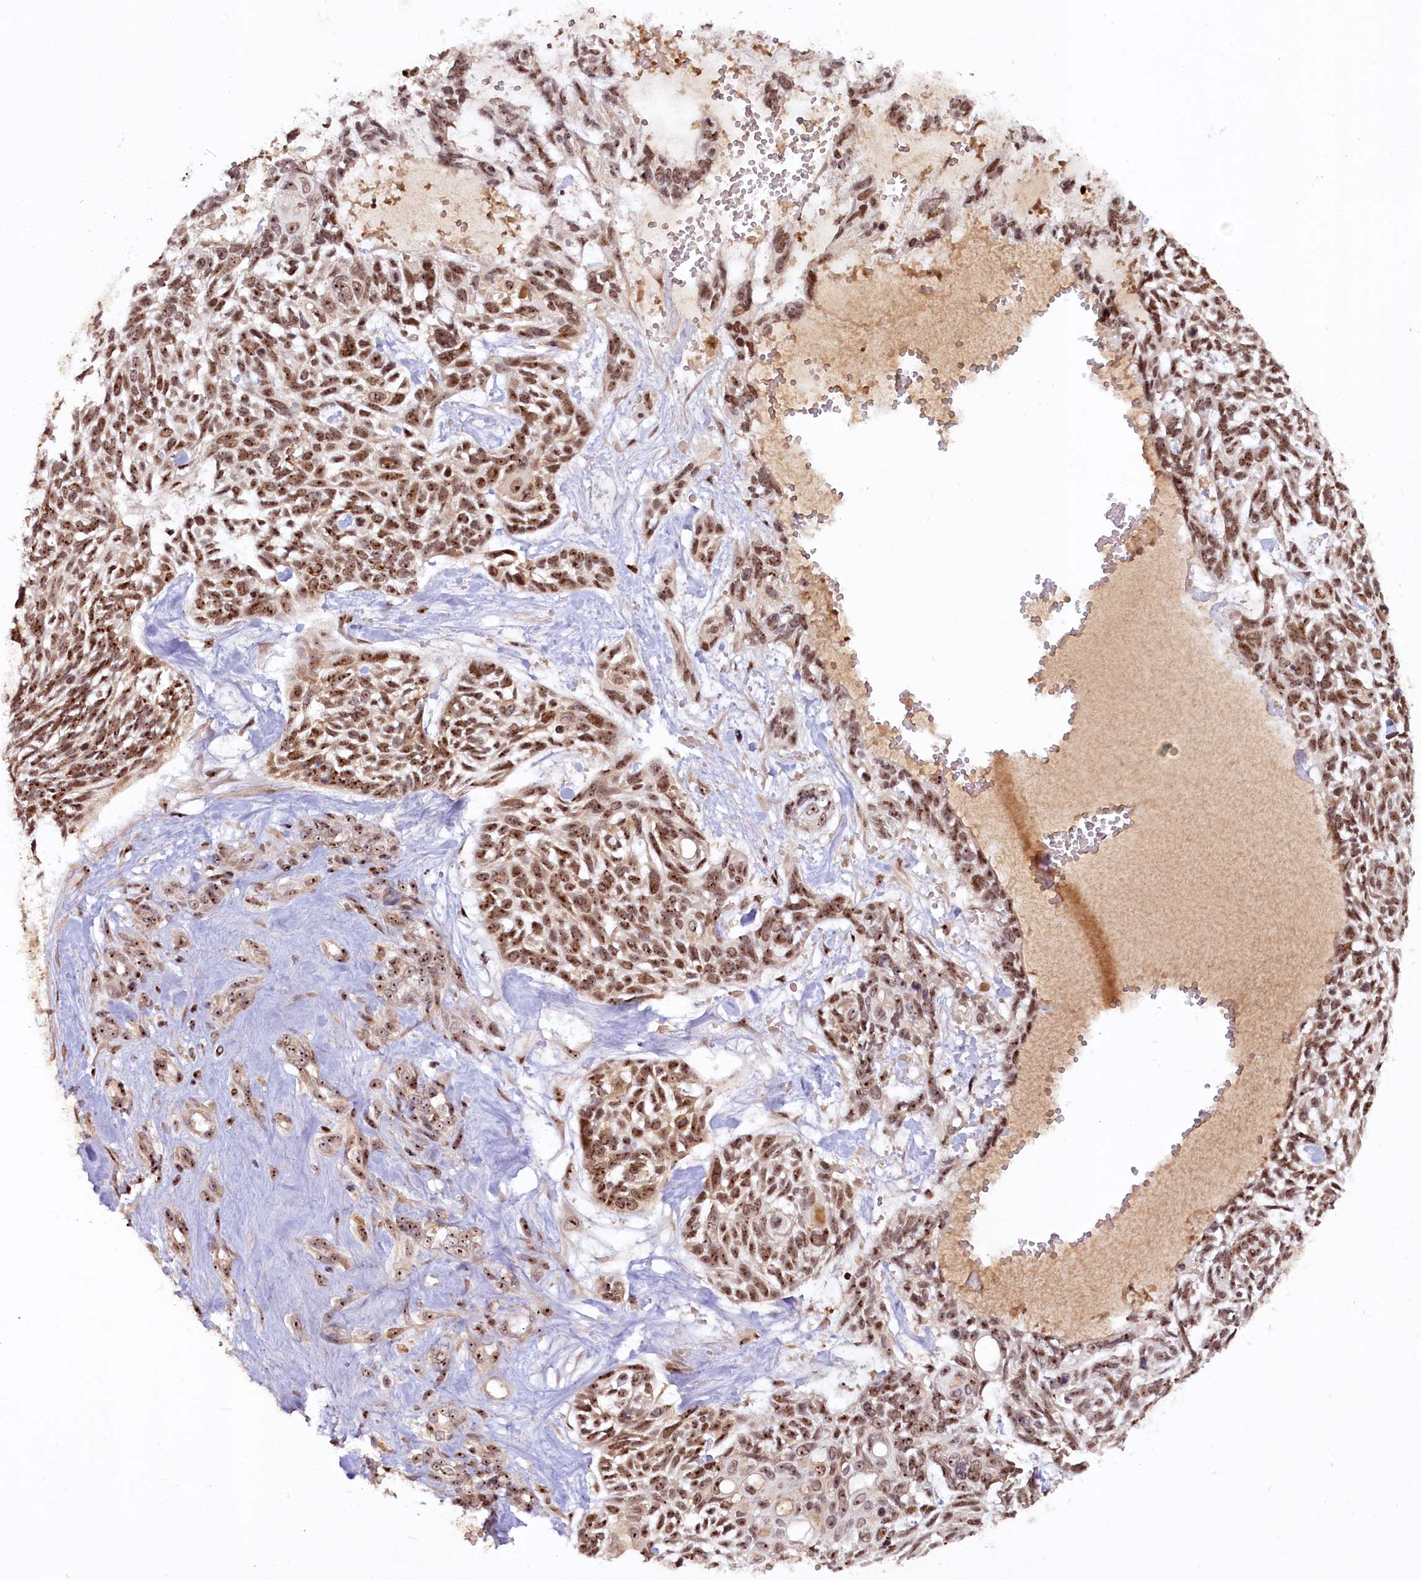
{"staining": {"intensity": "moderate", "quantity": ">75%", "location": "nuclear"}, "tissue": "skin cancer", "cell_type": "Tumor cells", "image_type": "cancer", "snomed": [{"axis": "morphology", "description": "Basal cell carcinoma"}, {"axis": "topography", "description": "Skin"}], "caption": "There is medium levels of moderate nuclear expression in tumor cells of basal cell carcinoma (skin), as demonstrated by immunohistochemical staining (brown color).", "gene": "TCOF1", "patient": {"sex": "male", "age": 88}}